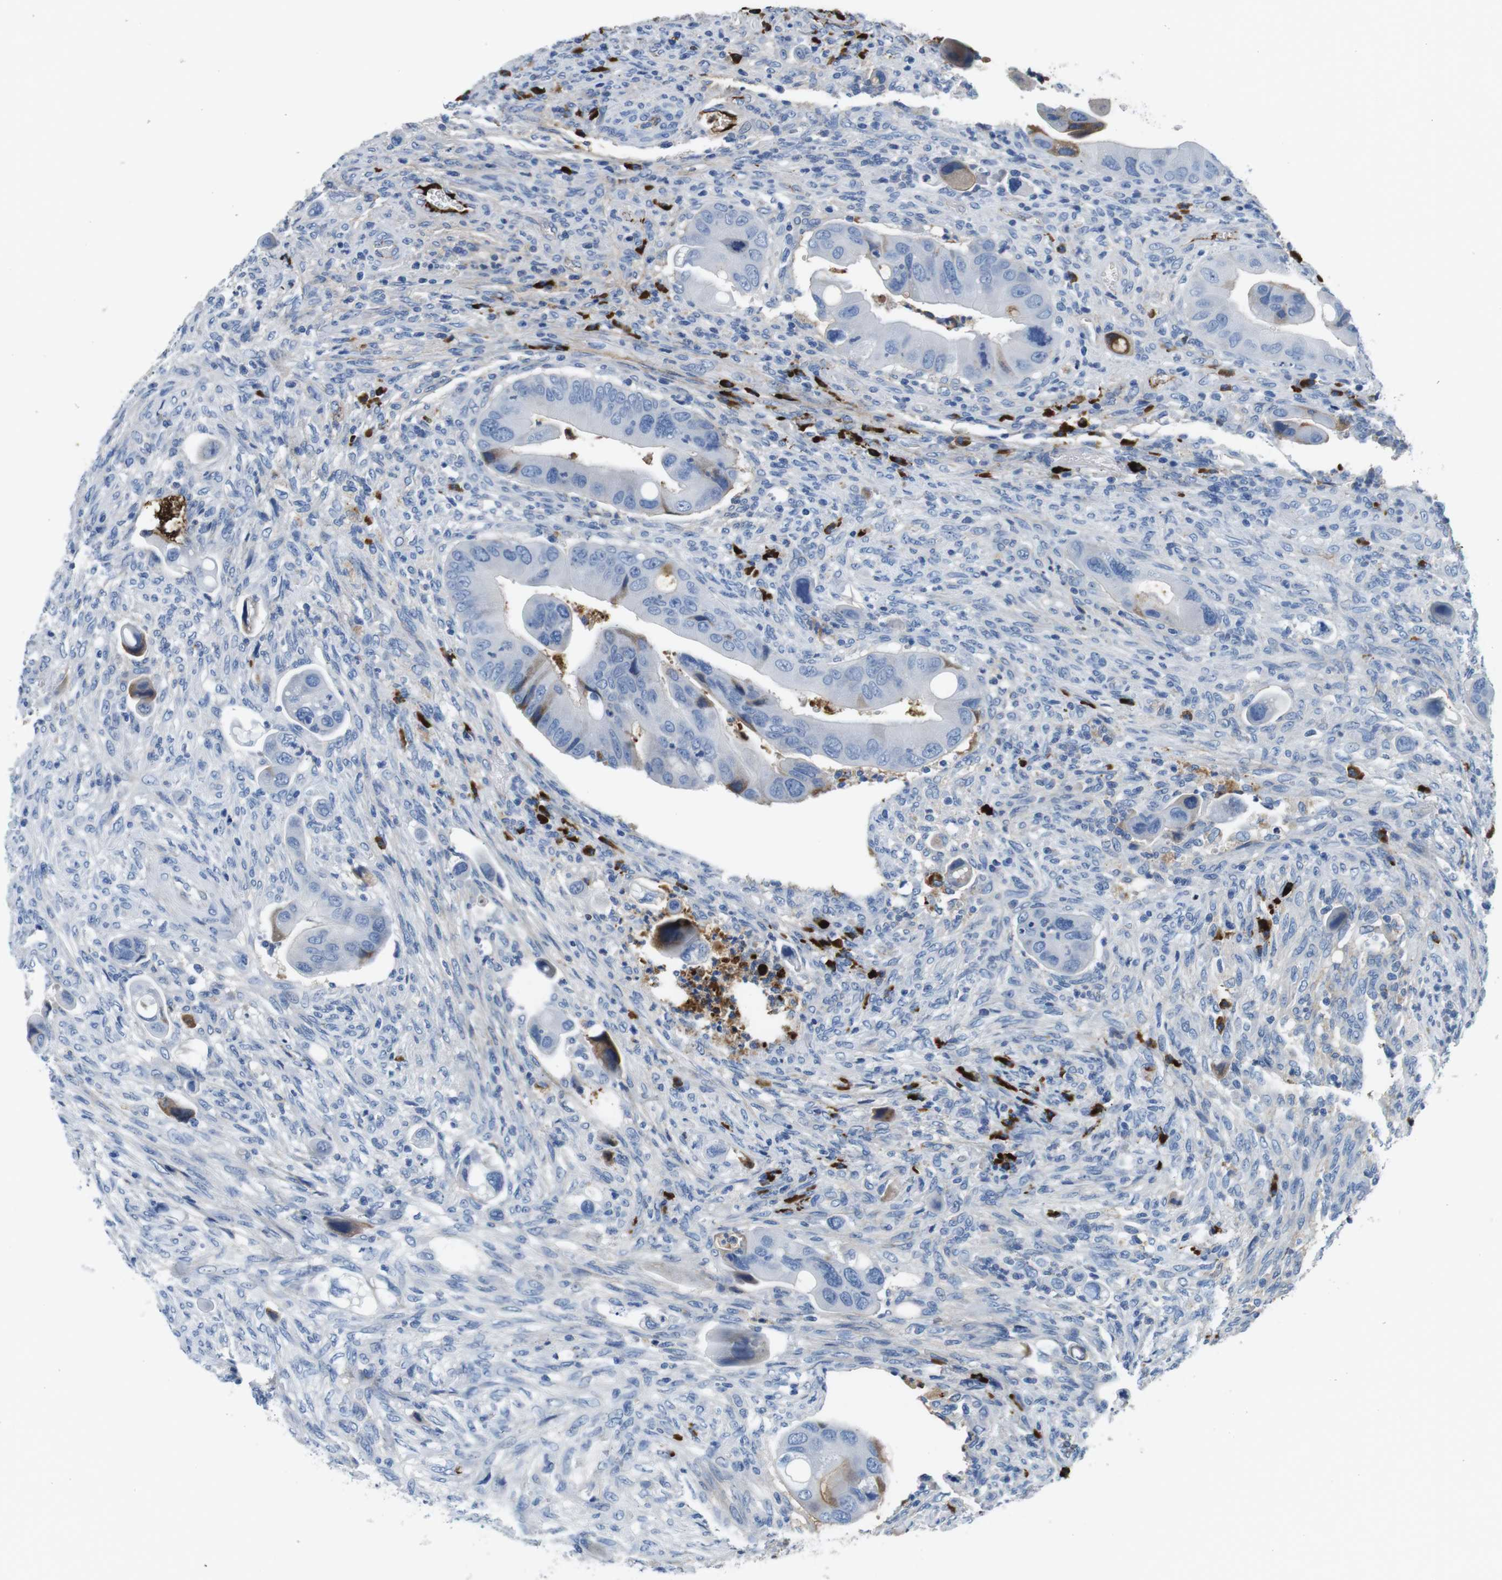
{"staining": {"intensity": "negative", "quantity": "none", "location": "none"}, "tissue": "colorectal cancer", "cell_type": "Tumor cells", "image_type": "cancer", "snomed": [{"axis": "morphology", "description": "Adenocarcinoma, NOS"}, {"axis": "topography", "description": "Rectum"}], "caption": "Immunohistochemical staining of colorectal adenocarcinoma shows no significant staining in tumor cells. The staining is performed using DAB (3,3'-diaminobenzidine) brown chromogen with nuclei counter-stained in using hematoxylin.", "gene": "IGKC", "patient": {"sex": "female", "age": 57}}